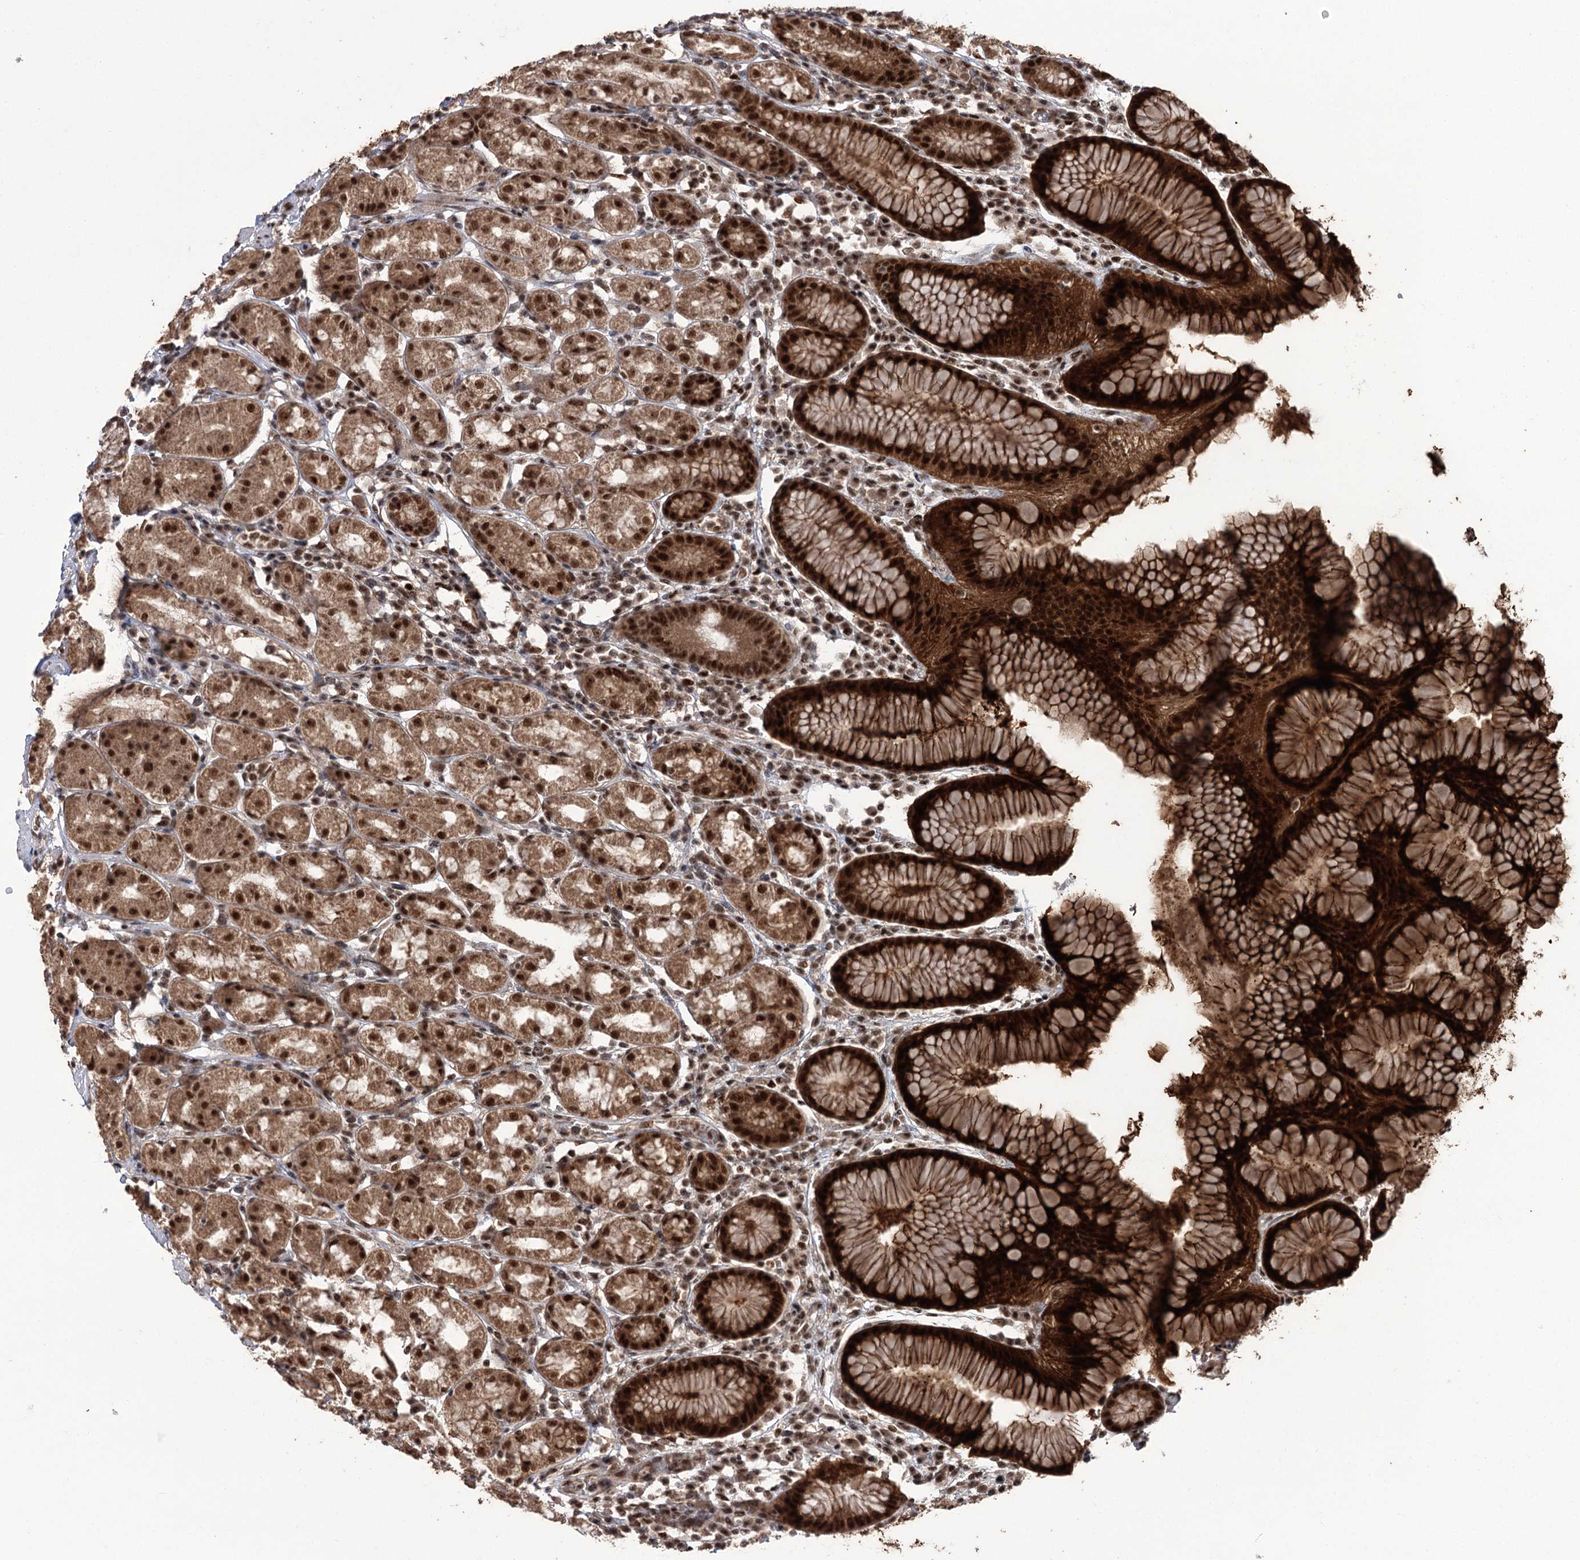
{"staining": {"intensity": "strong", "quantity": ">75%", "location": "cytoplasmic/membranous,nuclear"}, "tissue": "stomach", "cell_type": "Glandular cells", "image_type": "normal", "snomed": [{"axis": "morphology", "description": "Normal tissue, NOS"}, {"axis": "topography", "description": "Stomach, lower"}], "caption": "Stomach stained with immunohistochemistry reveals strong cytoplasmic/membranous,nuclear positivity in about >75% of glandular cells.", "gene": "ERCC3", "patient": {"sex": "female", "age": 56}}